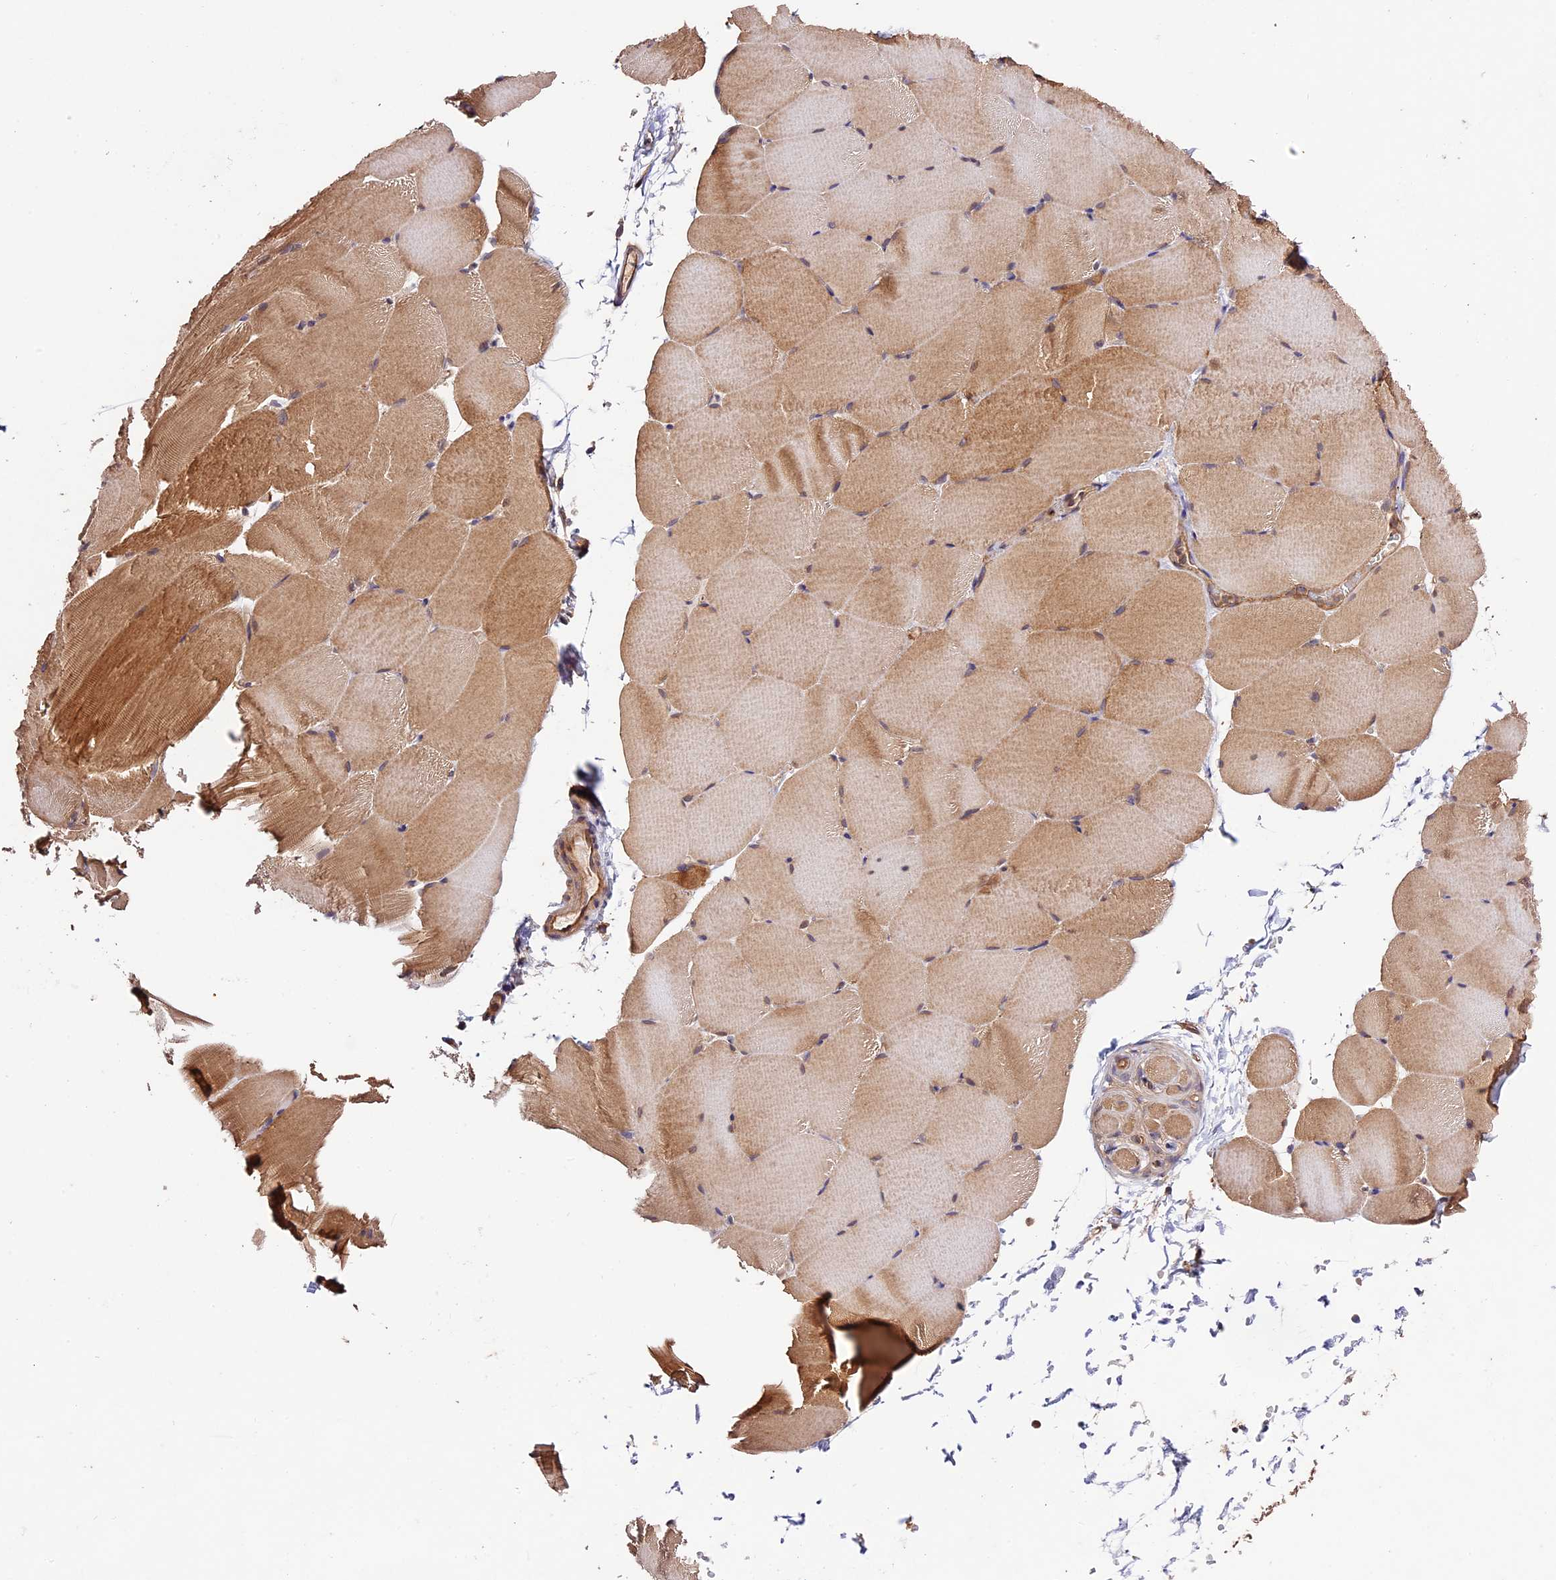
{"staining": {"intensity": "moderate", "quantity": ">75%", "location": "cytoplasmic/membranous"}, "tissue": "skeletal muscle", "cell_type": "Myocytes", "image_type": "normal", "snomed": [{"axis": "morphology", "description": "Normal tissue, NOS"}, {"axis": "topography", "description": "Skeletal muscle"}, {"axis": "topography", "description": "Parathyroid gland"}], "caption": "Immunohistochemical staining of benign human skeletal muscle exhibits moderate cytoplasmic/membranous protein positivity in approximately >75% of myocytes.", "gene": "CES3", "patient": {"sex": "female", "age": 37}}